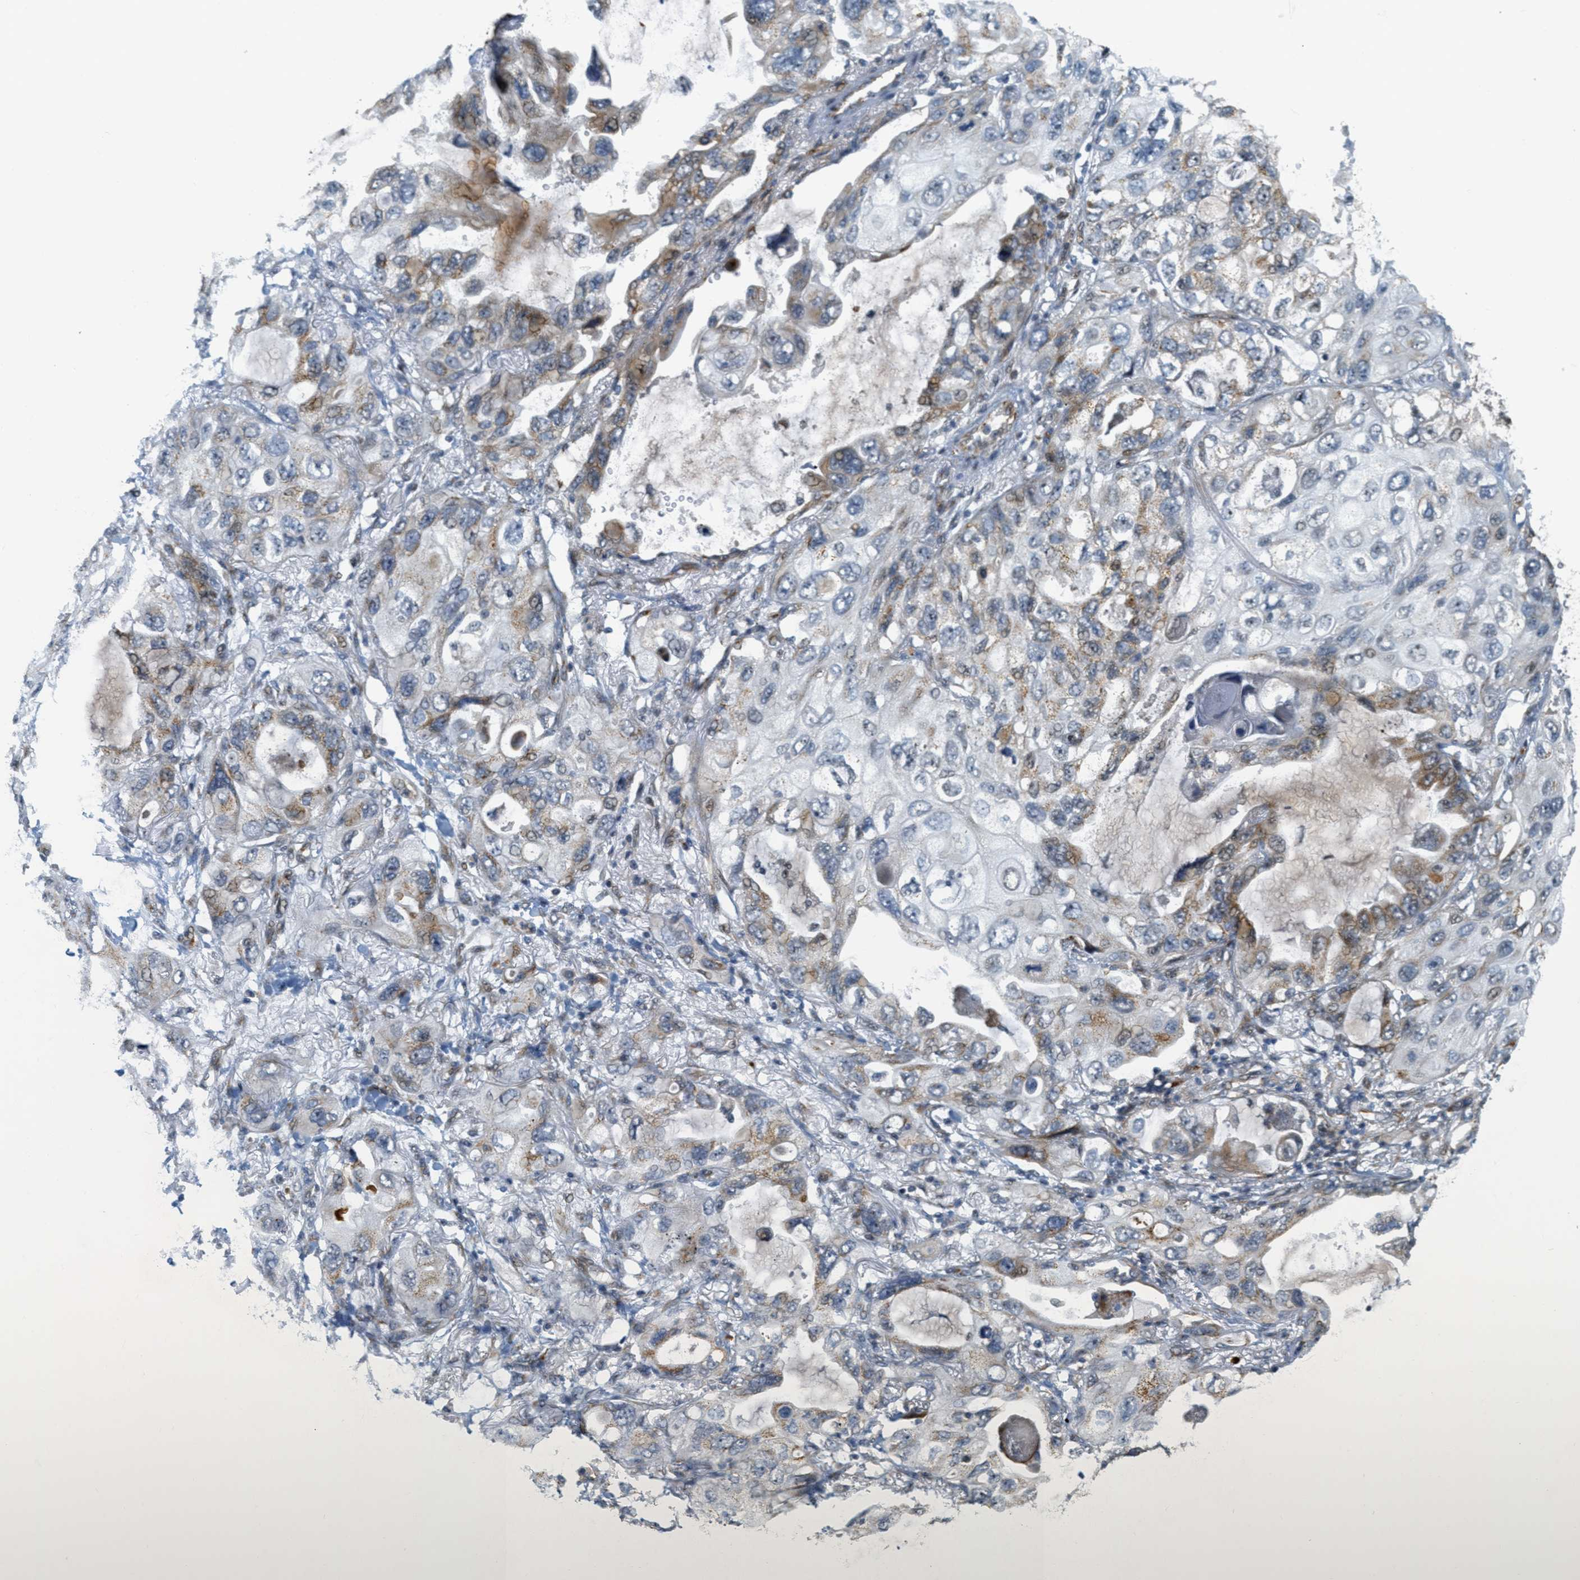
{"staining": {"intensity": "moderate", "quantity": "25%-75%", "location": "cytoplasmic/membranous"}, "tissue": "lung cancer", "cell_type": "Tumor cells", "image_type": "cancer", "snomed": [{"axis": "morphology", "description": "Squamous cell carcinoma, NOS"}, {"axis": "topography", "description": "Lung"}], "caption": "Protein analysis of lung squamous cell carcinoma tissue demonstrates moderate cytoplasmic/membranous expression in approximately 25%-75% of tumor cells.", "gene": "ZFPL1", "patient": {"sex": "female", "age": 73}}